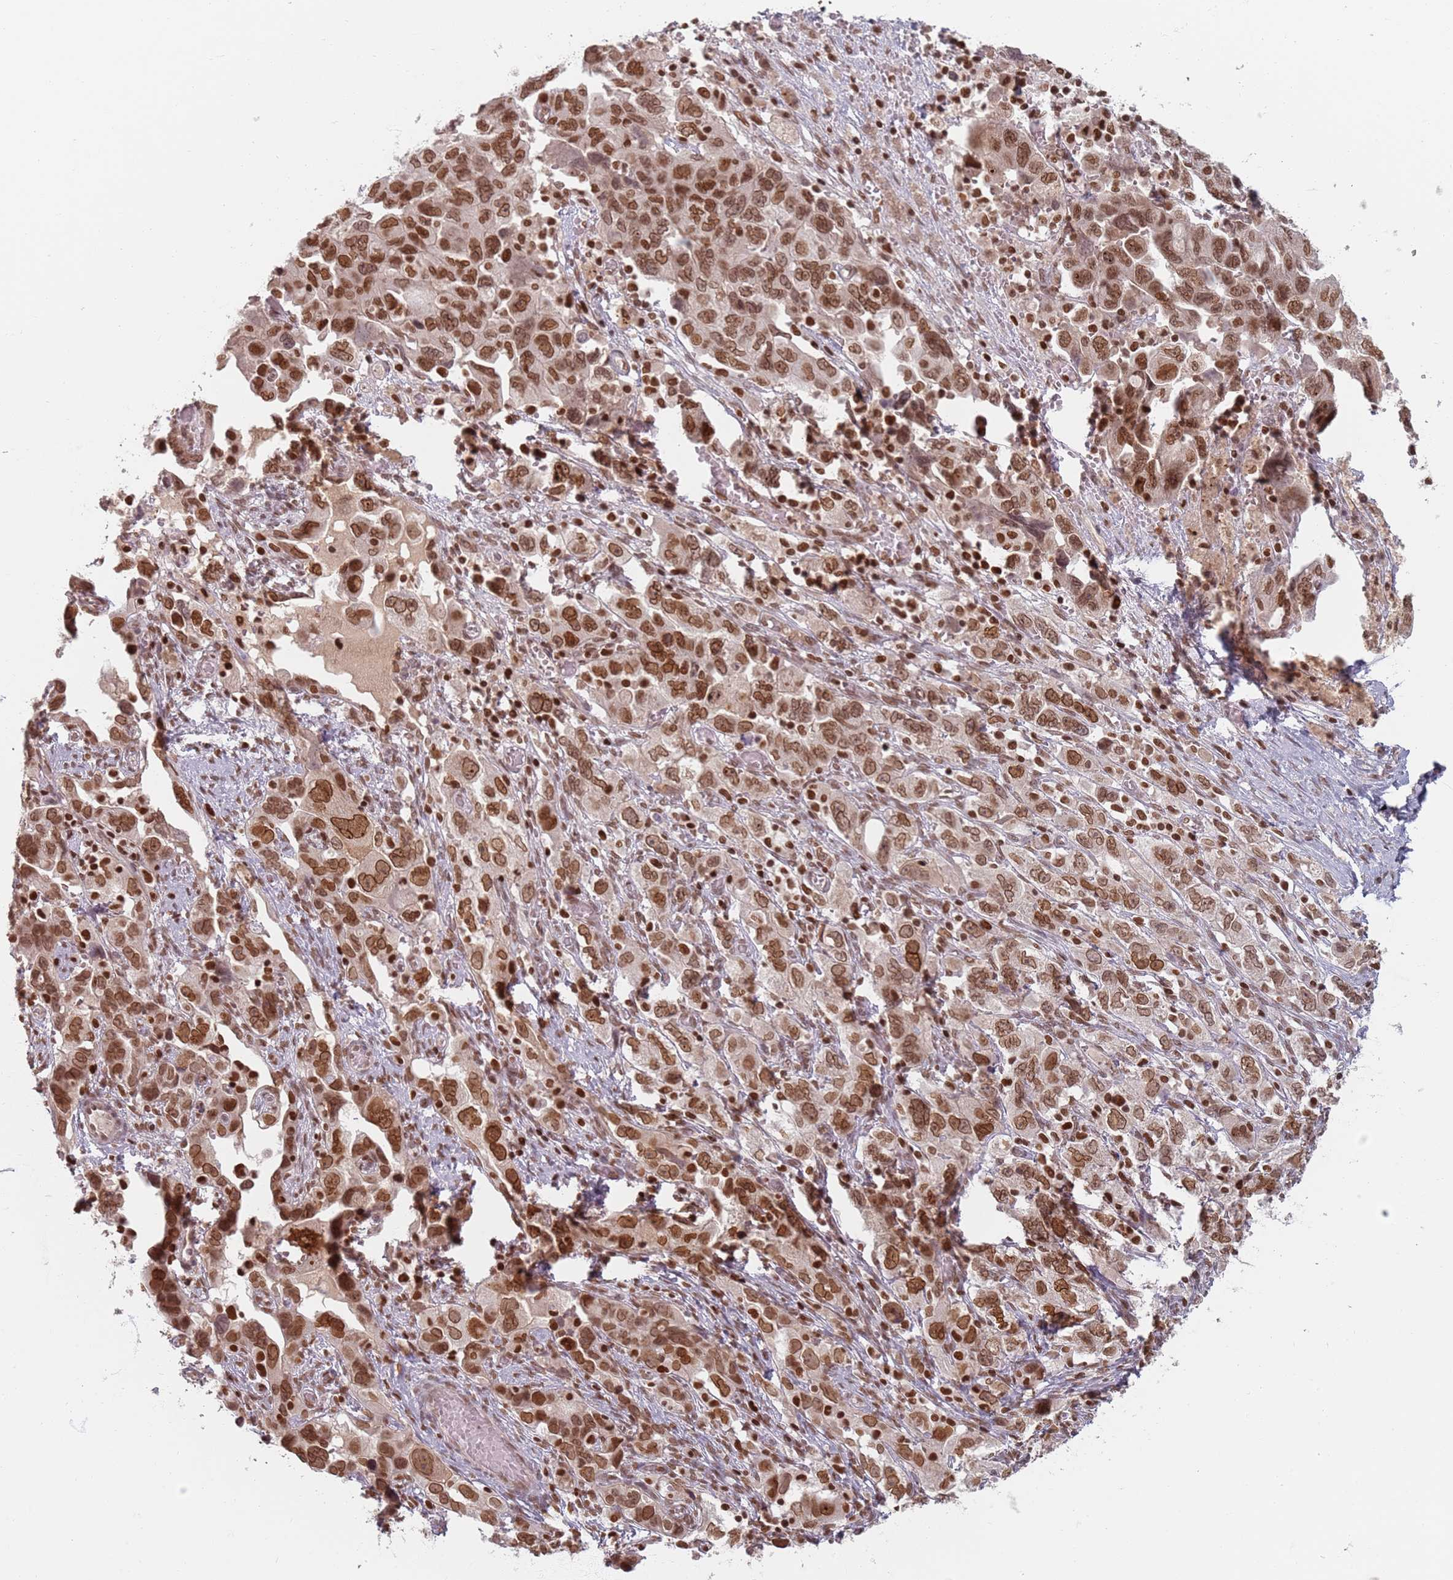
{"staining": {"intensity": "strong", "quantity": ">75%", "location": "nuclear"}, "tissue": "ovarian cancer", "cell_type": "Tumor cells", "image_type": "cancer", "snomed": [{"axis": "morphology", "description": "Carcinoma, NOS"}, {"axis": "morphology", "description": "Cystadenocarcinoma, serous, NOS"}, {"axis": "topography", "description": "Ovary"}], "caption": "Immunohistochemistry (IHC) micrograph of carcinoma (ovarian) stained for a protein (brown), which displays high levels of strong nuclear expression in about >75% of tumor cells.", "gene": "NUP50", "patient": {"sex": "female", "age": 69}}